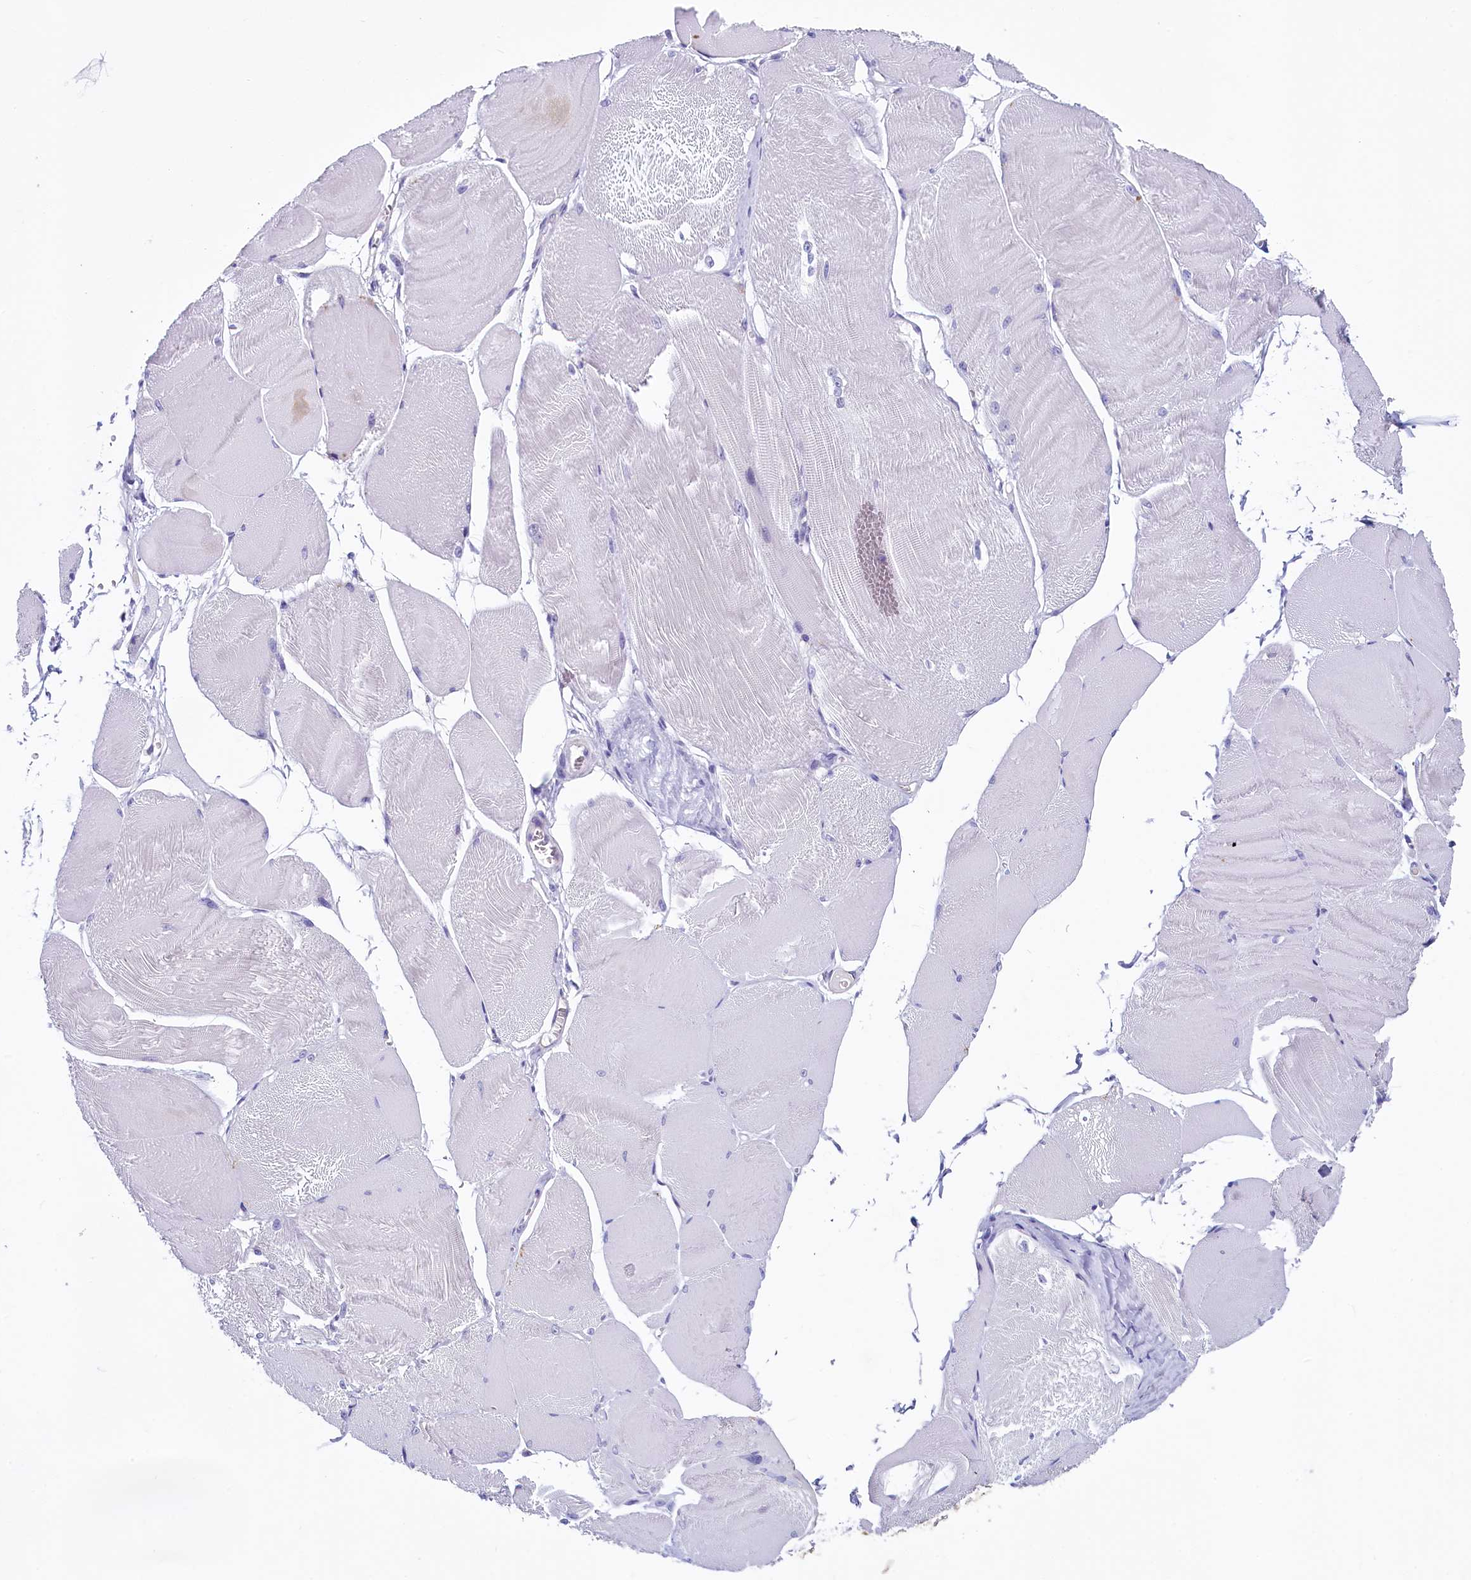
{"staining": {"intensity": "negative", "quantity": "none", "location": "none"}, "tissue": "skeletal muscle", "cell_type": "Myocytes", "image_type": "normal", "snomed": [{"axis": "morphology", "description": "Normal tissue, NOS"}, {"axis": "morphology", "description": "Basal cell carcinoma"}, {"axis": "topography", "description": "Skeletal muscle"}], "caption": "The photomicrograph shows no staining of myocytes in normal skeletal muscle. (Immunohistochemistry, brightfield microscopy, high magnification).", "gene": "INSC", "patient": {"sex": "female", "age": 64}}